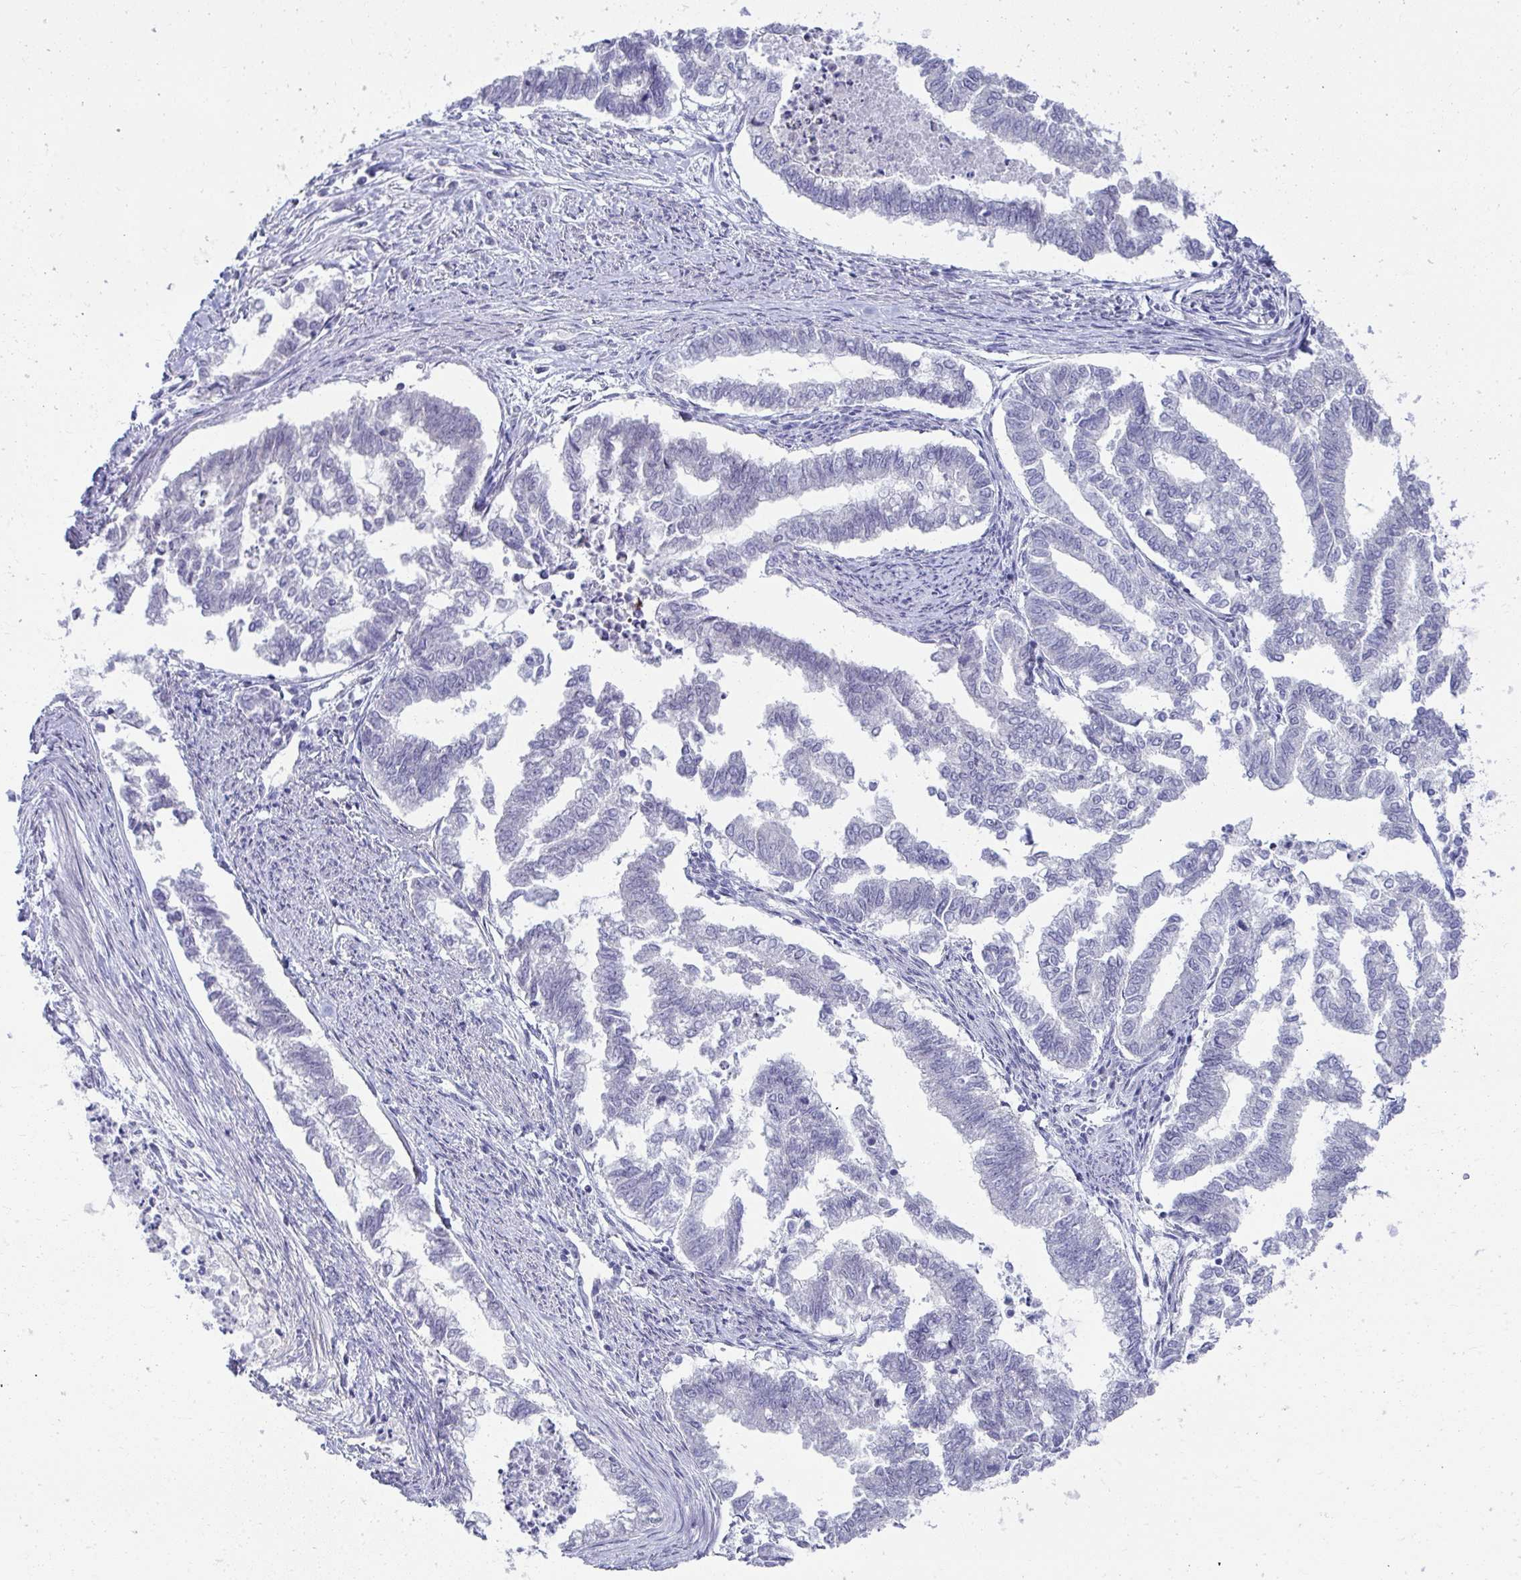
{"staining": {"intensity": "negative", "quantity": "none", "location": "none"}, "tissue": "endometrial cancer", "cell_type": "Tumor cells", "image_type": "cancer", "snomed": [{"axis": "morphology", "description": "Adenocarcinoma, NOS"}, {"axis": "topography", "description": "Endometrium"}], "caption": "The immunohistochemistry histopathology image has no significant positivity in tumor cells of endometrial adenocarcinoma tissue. (Brightfield microscopy of DAB (3,3'-diaminobenzidine) immunohistochemistry (IHC) at high magnification).", "gene": "EID3", "patient": {"sex": "female", "age": 79}}